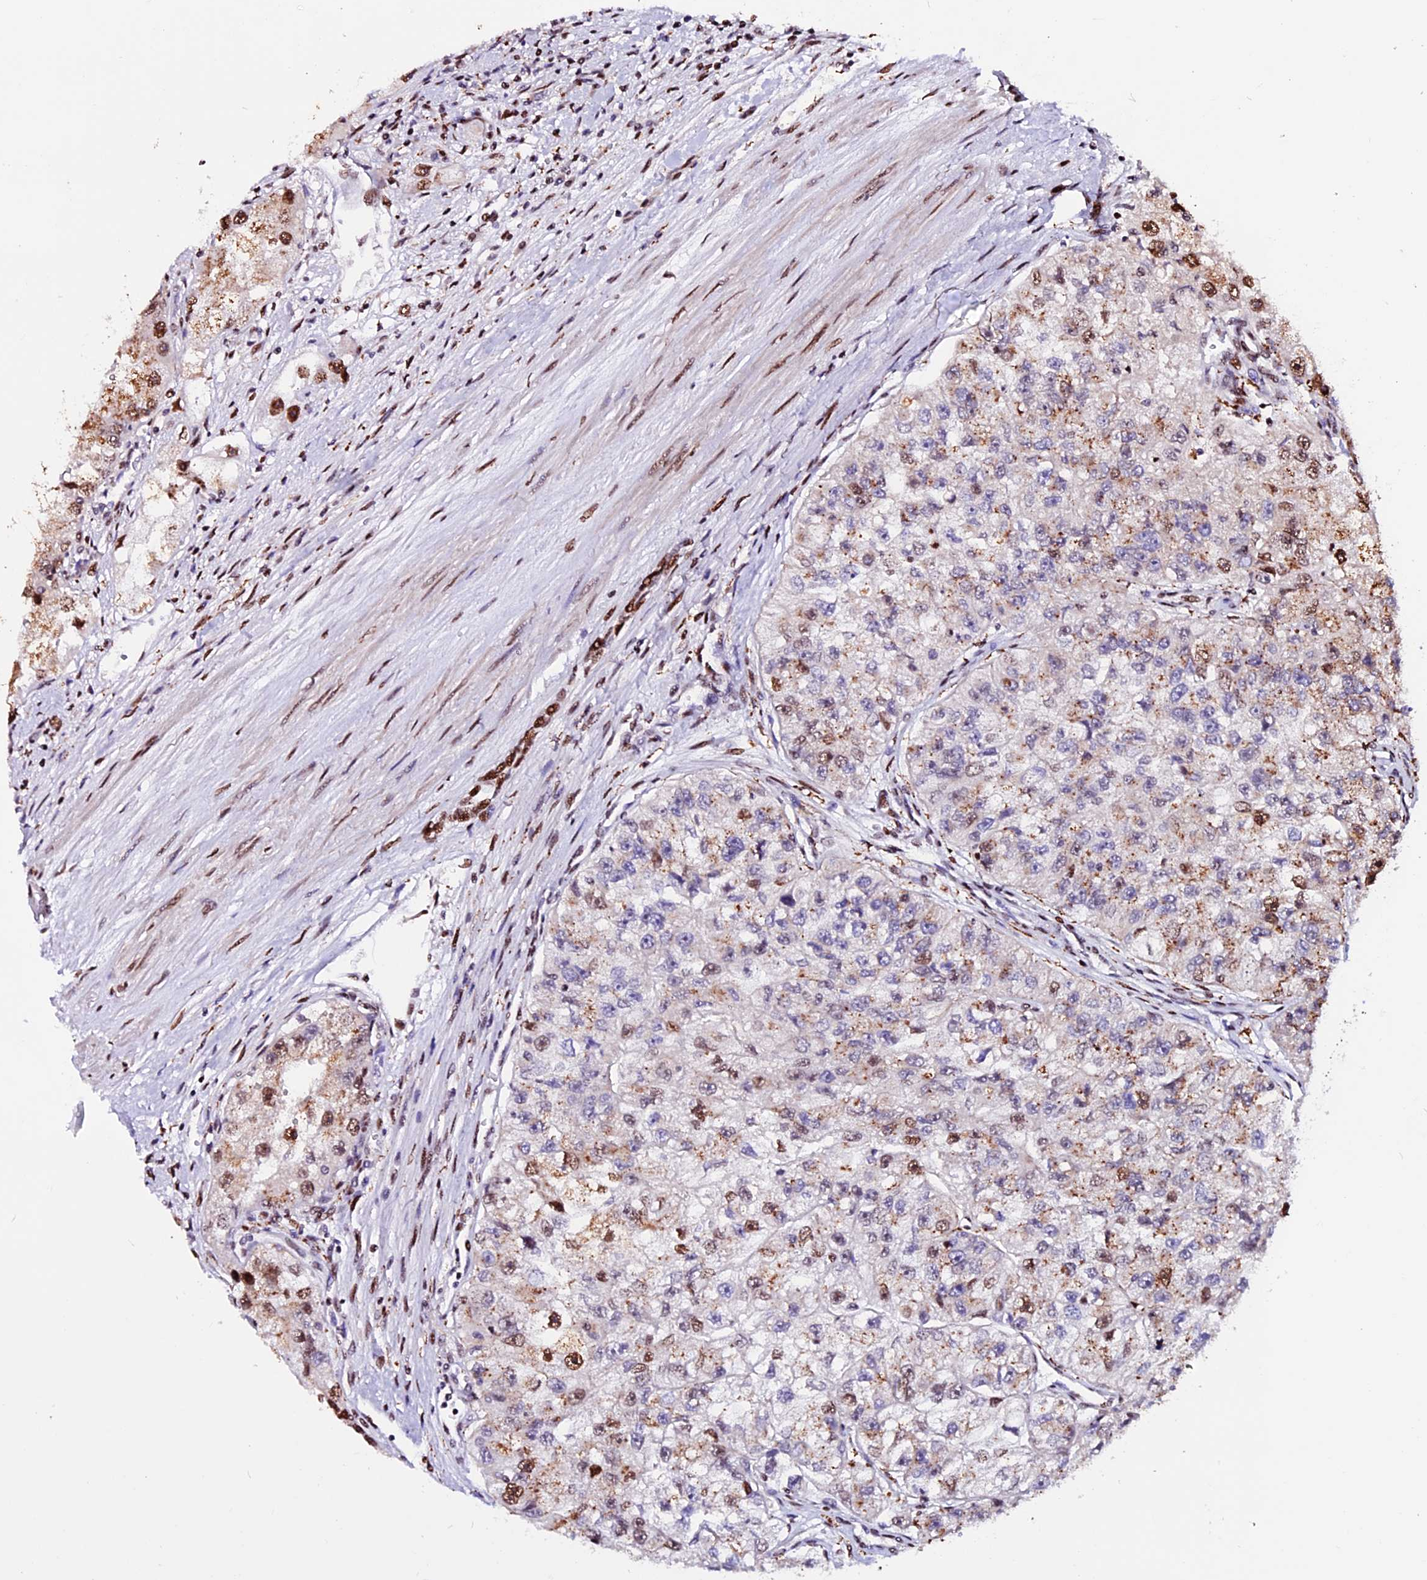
{"staining": {"intensity": "moderate", "quantity": "<25%", "location": "cytoplasmic/membranous,nuclear"}, "tissue": "renal cancer", "cell_type": "Tumor cells", "image_type": "cancer", "snomed": [{"axis": "morphology", "description": "Adenocarcinoma, NOS"}, {"axis": "topography", "description": "Kidney"}], "caption": "There is low levels of moderate cytoplasmic/membranous and nuclear positivity in tumor cells of adenocarcinoma (renal), as demonstrated by immunohistochemical staining (brown color).", "gene": "RINL", "patient": {"sex": "male", "age": 63}}